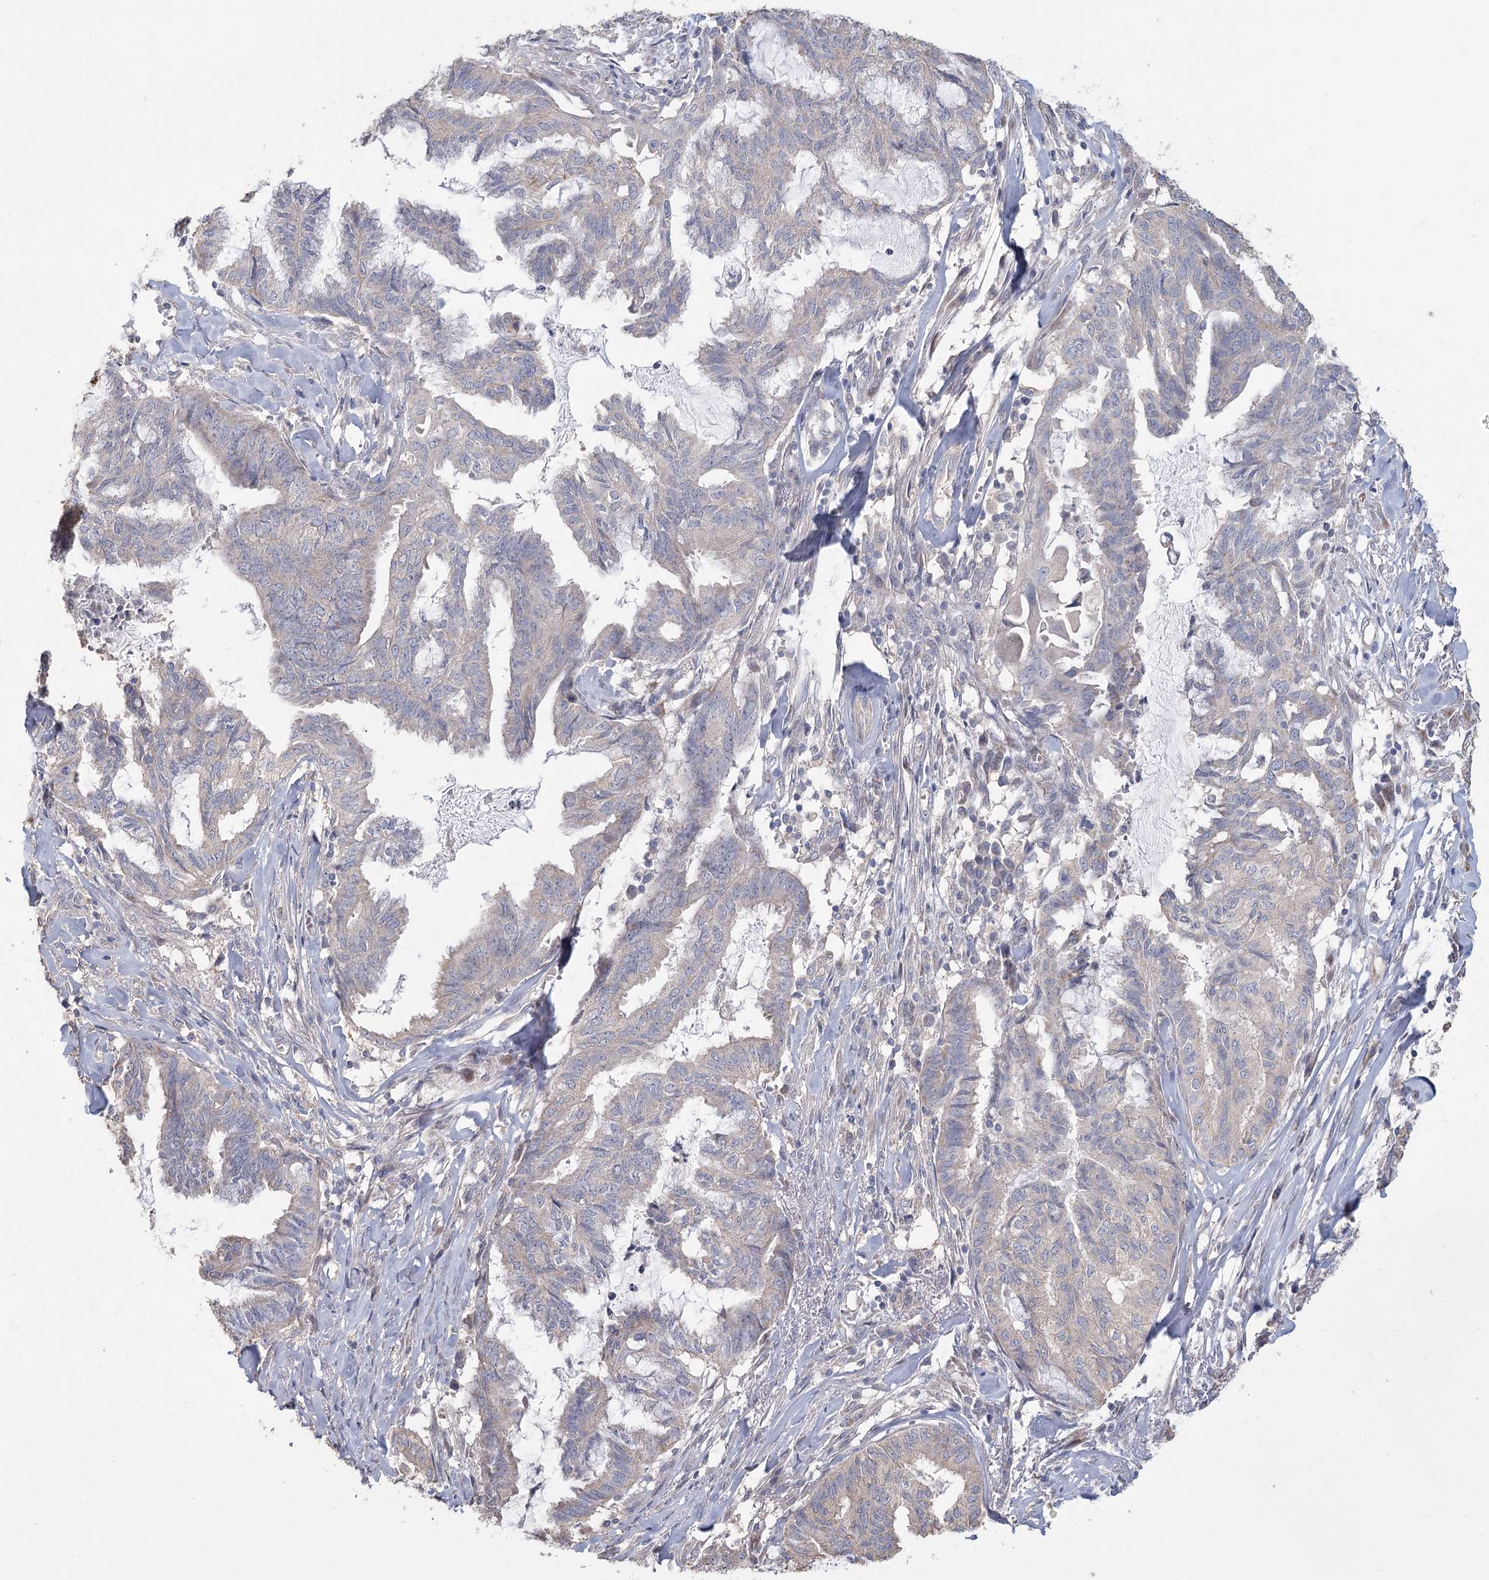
{"staining": {"intensity": "negative", "quantity": "none", "location": "none"}, "tissue": "endometrial cancer", "cell_type": "Tumor cells", "image_type": "cancer", "snomed": [{"axis": "morphology", "description": "Adenocarcinoma, NOS"}, {"axis": "topography", "description": "Endometrium"}], "caption": "Protein analysis of endometrial adenocarcinoma exhibits no significant positivity in tumor cells.", "gene": "CNTLN", "patient": {"sex": "female", "age": 86}}